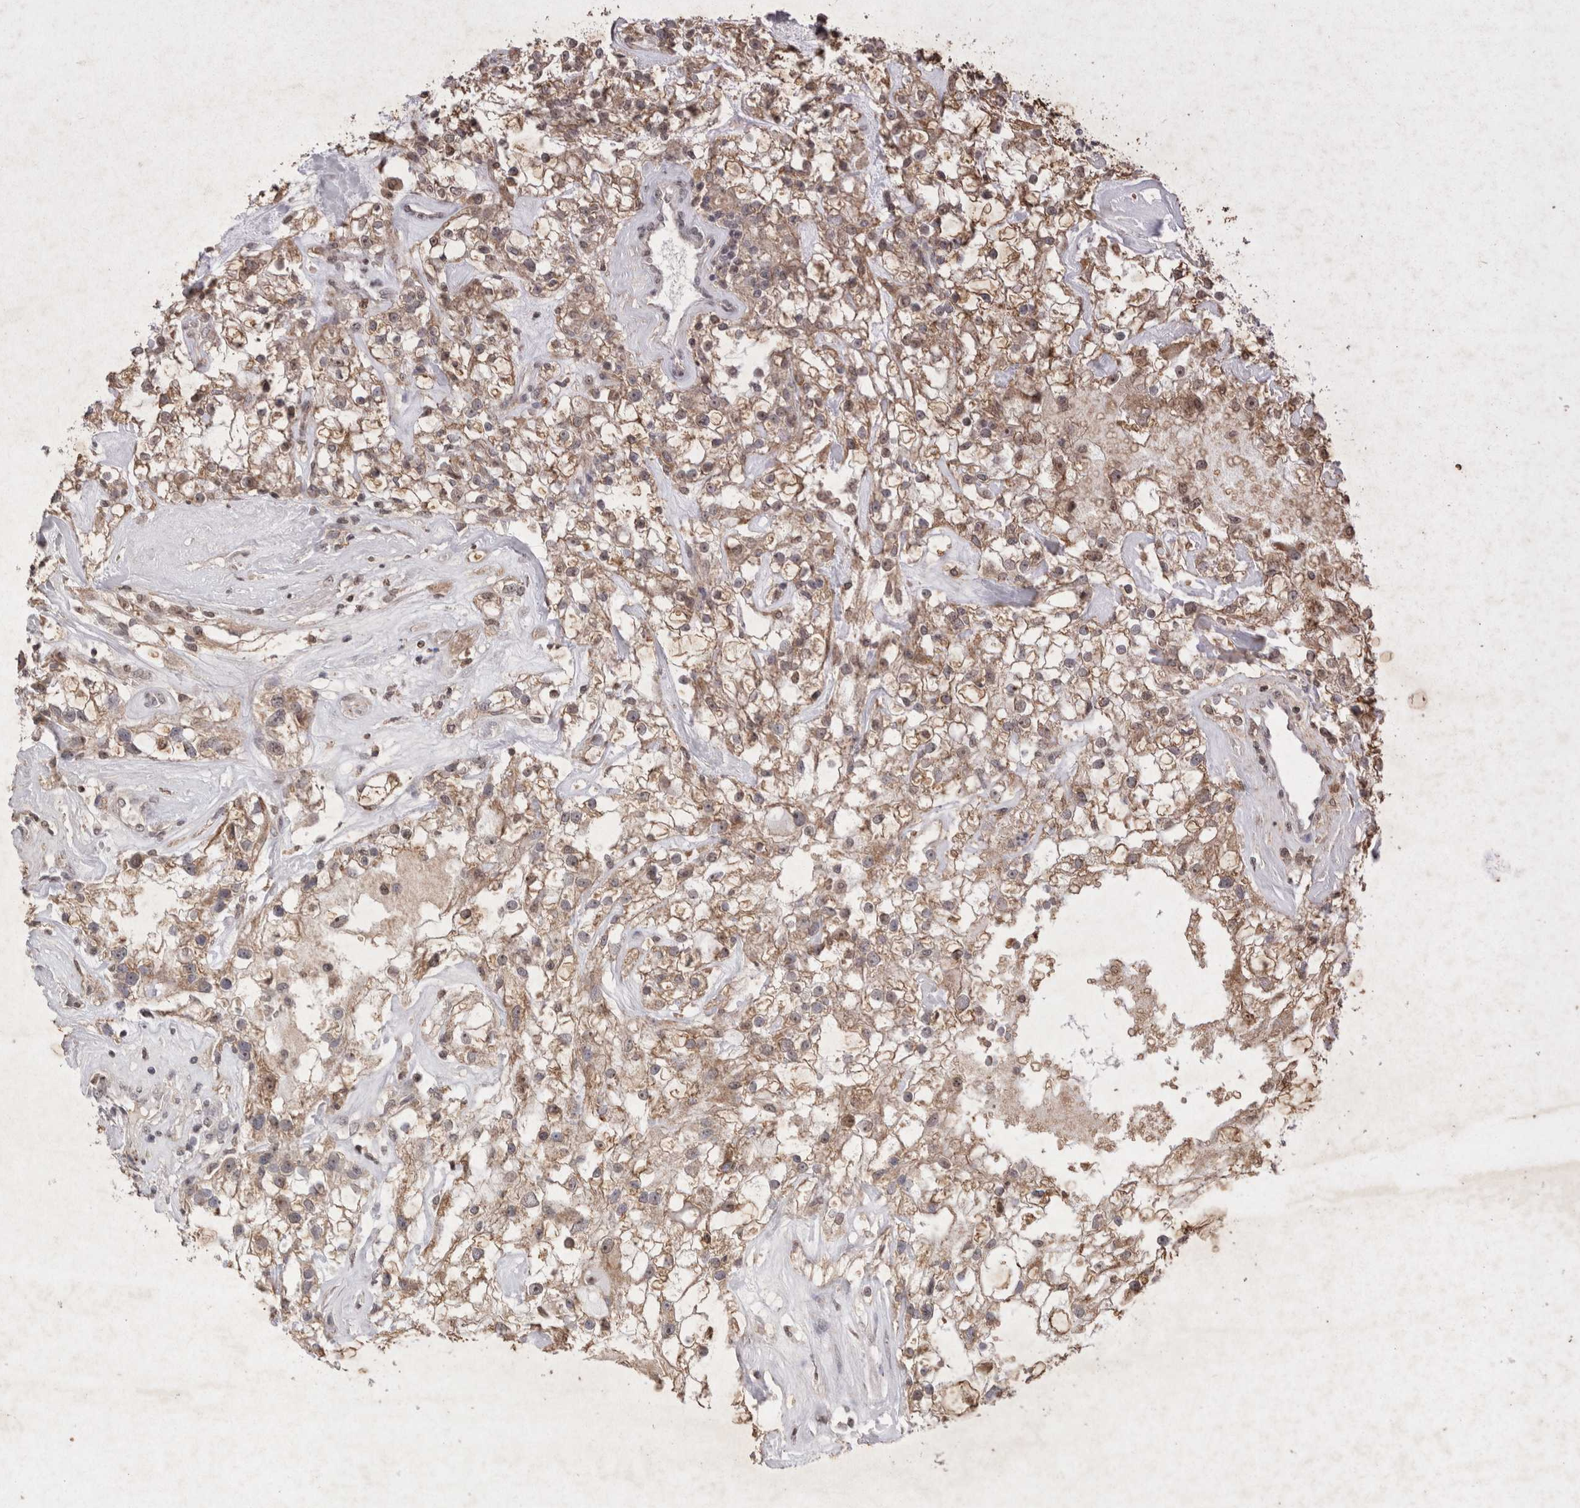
{"staining": {"intensity": "moderate", "quantity": ">75%", "location": "cytoplasmic/membranous,nuclear"}, "tissue": "renal cancer", "cell_type": "Tumor cells", "image_type": "cancer", "snomed": [{"axis": "morphology", "description": "Adenocarcinoma, NOS"}, {"axis": "topography", "description": "Kidney"}], "caption": "An IHC micrograph of tumor tissue is shown. Protein staining in brown highlights moderate cytoplasmic/membranous and nuclear positivity in renal adenocarcinoma within tumor cells.", "gene": "STK11", "patient": {"sex": "female", "age": 60}}